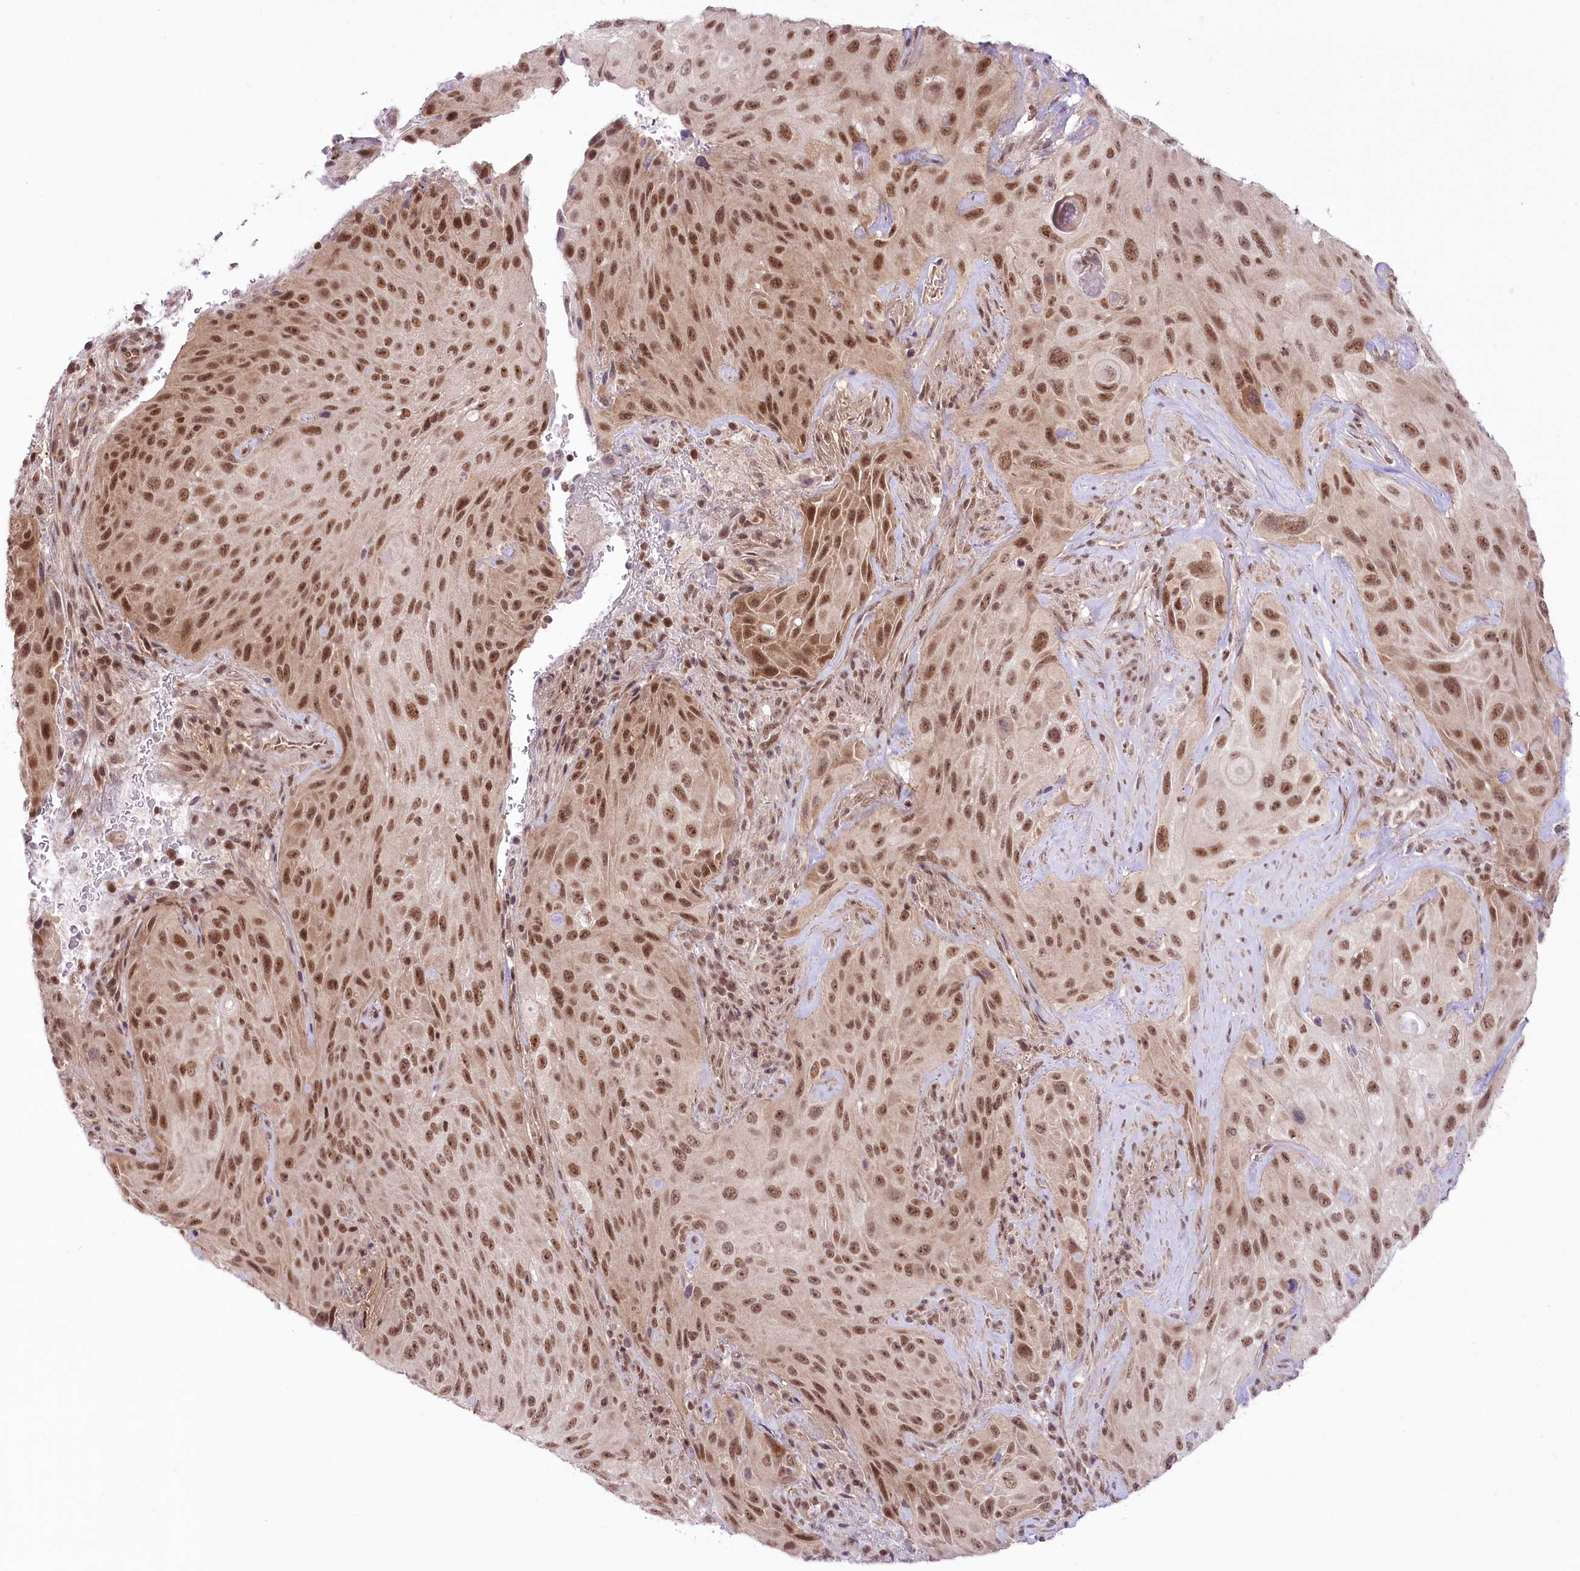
{"staining": {"intensity": "moderate", "quantity": ">75%", "location": "nuclear"}, "tissue": "cervical cancer", "cell_type": "Tumor cells", "image_type": "cancer", "snomed": [{"axis": "morphology", "description": "Squamous cell carcinoma, NOS"}, {"axis": "topography", "description": "Cervix"}], "caption": "Immunohistochemical staining of squamous cell carcinoma (cervical) displays medium levels of moderate nuclear expression in about >75% of tumor cells.", "gene": "ZMAT2", "patient": {"sex": "female", "age": 42}}